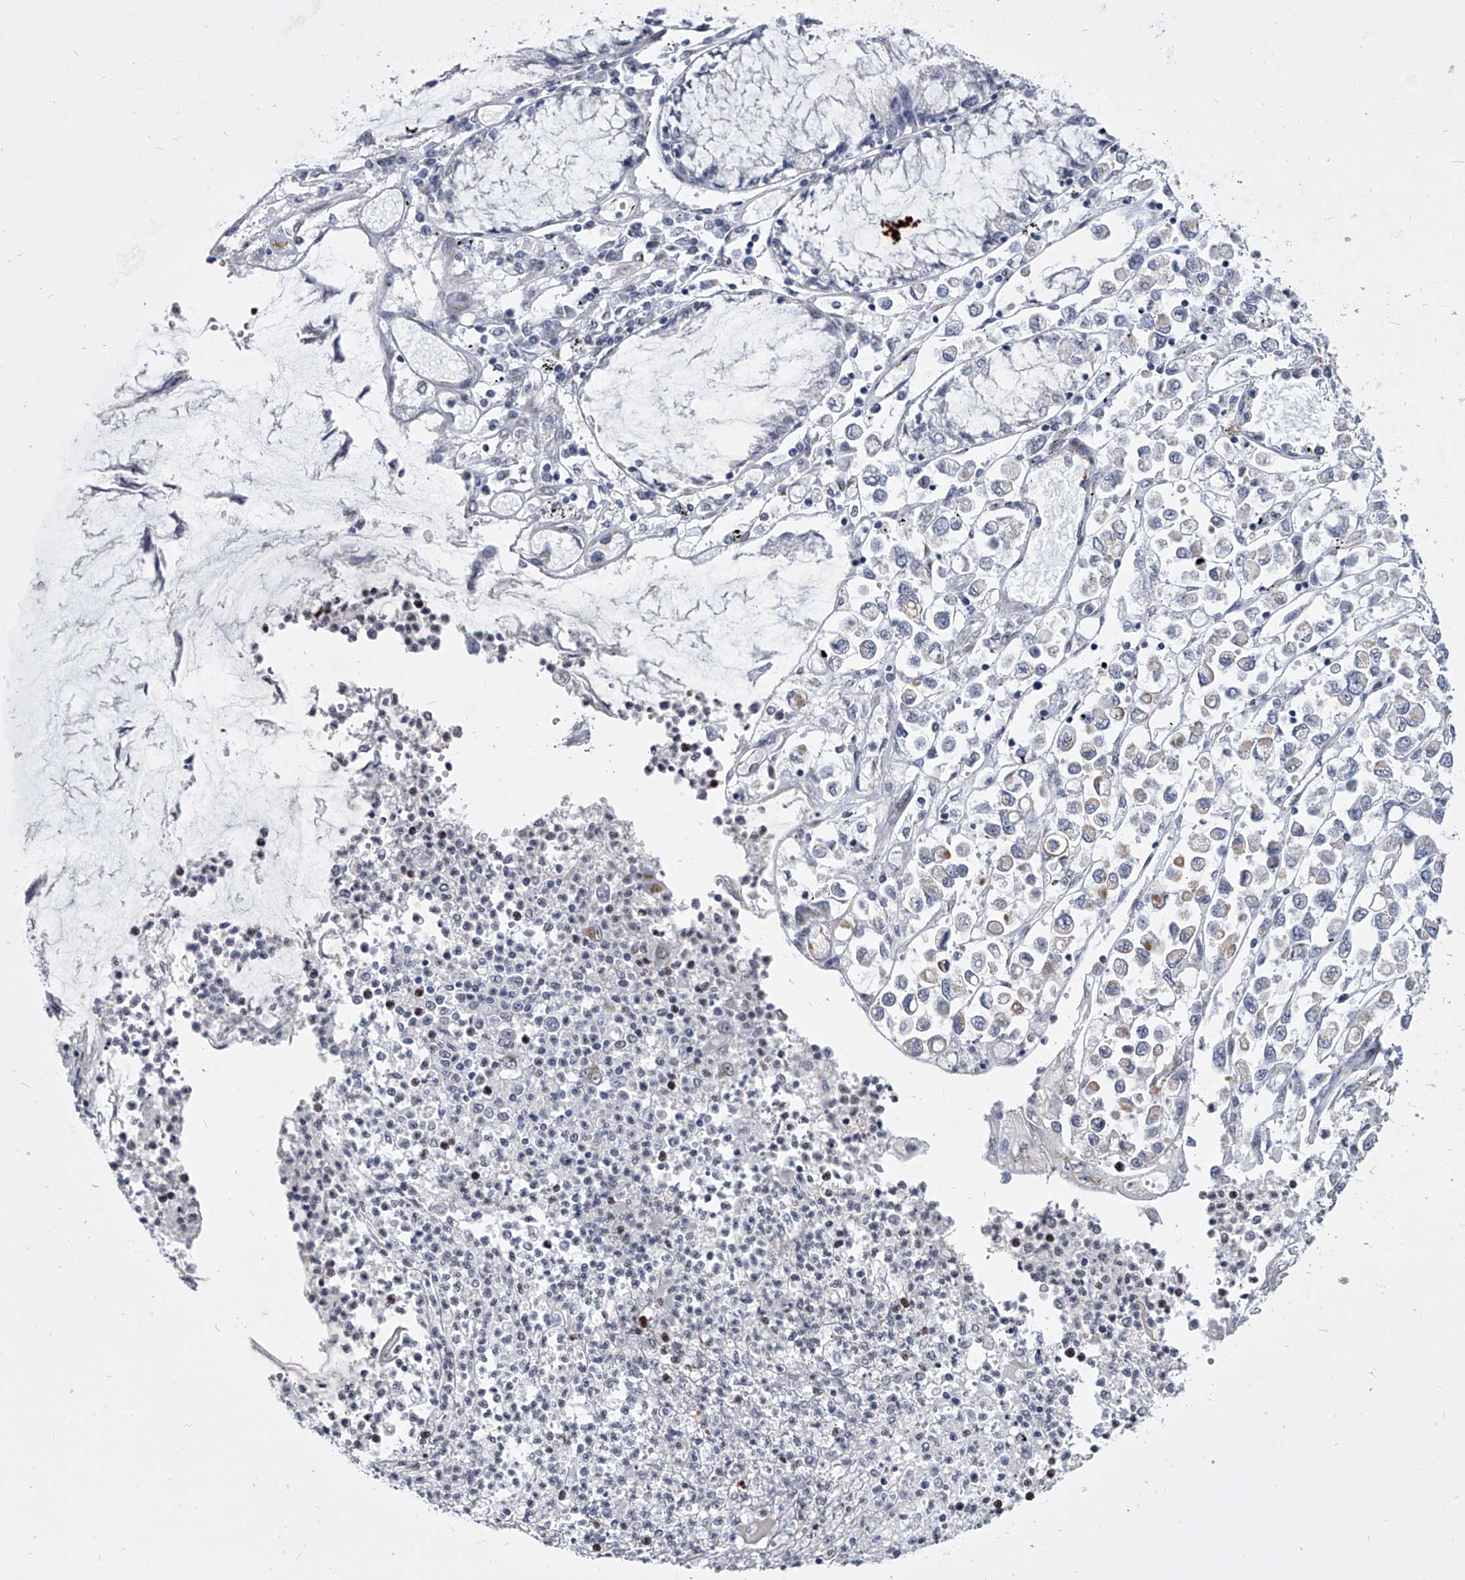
{"staining": {"intensity": "negative", "quantity": "none", "location": "none"}, "tissue": "stomach cancer", "cell_type": "Tumor cells", "image_type": "cancer", "snomed": [{"axis": "morphology", "description": "Adenocarcinoma, NOS"}, {"axis": "topography", "description": "Stomach"}], "caption": "Immunohistochemistry (IHC) histopathology image of human stomach adenocarcinoma stained for a protein (brown), which shows no staining in tumor cells. Nuclei are stained in blue.", "gene": "EVA1C", "patient": {"sex": "female", "age": 76}}